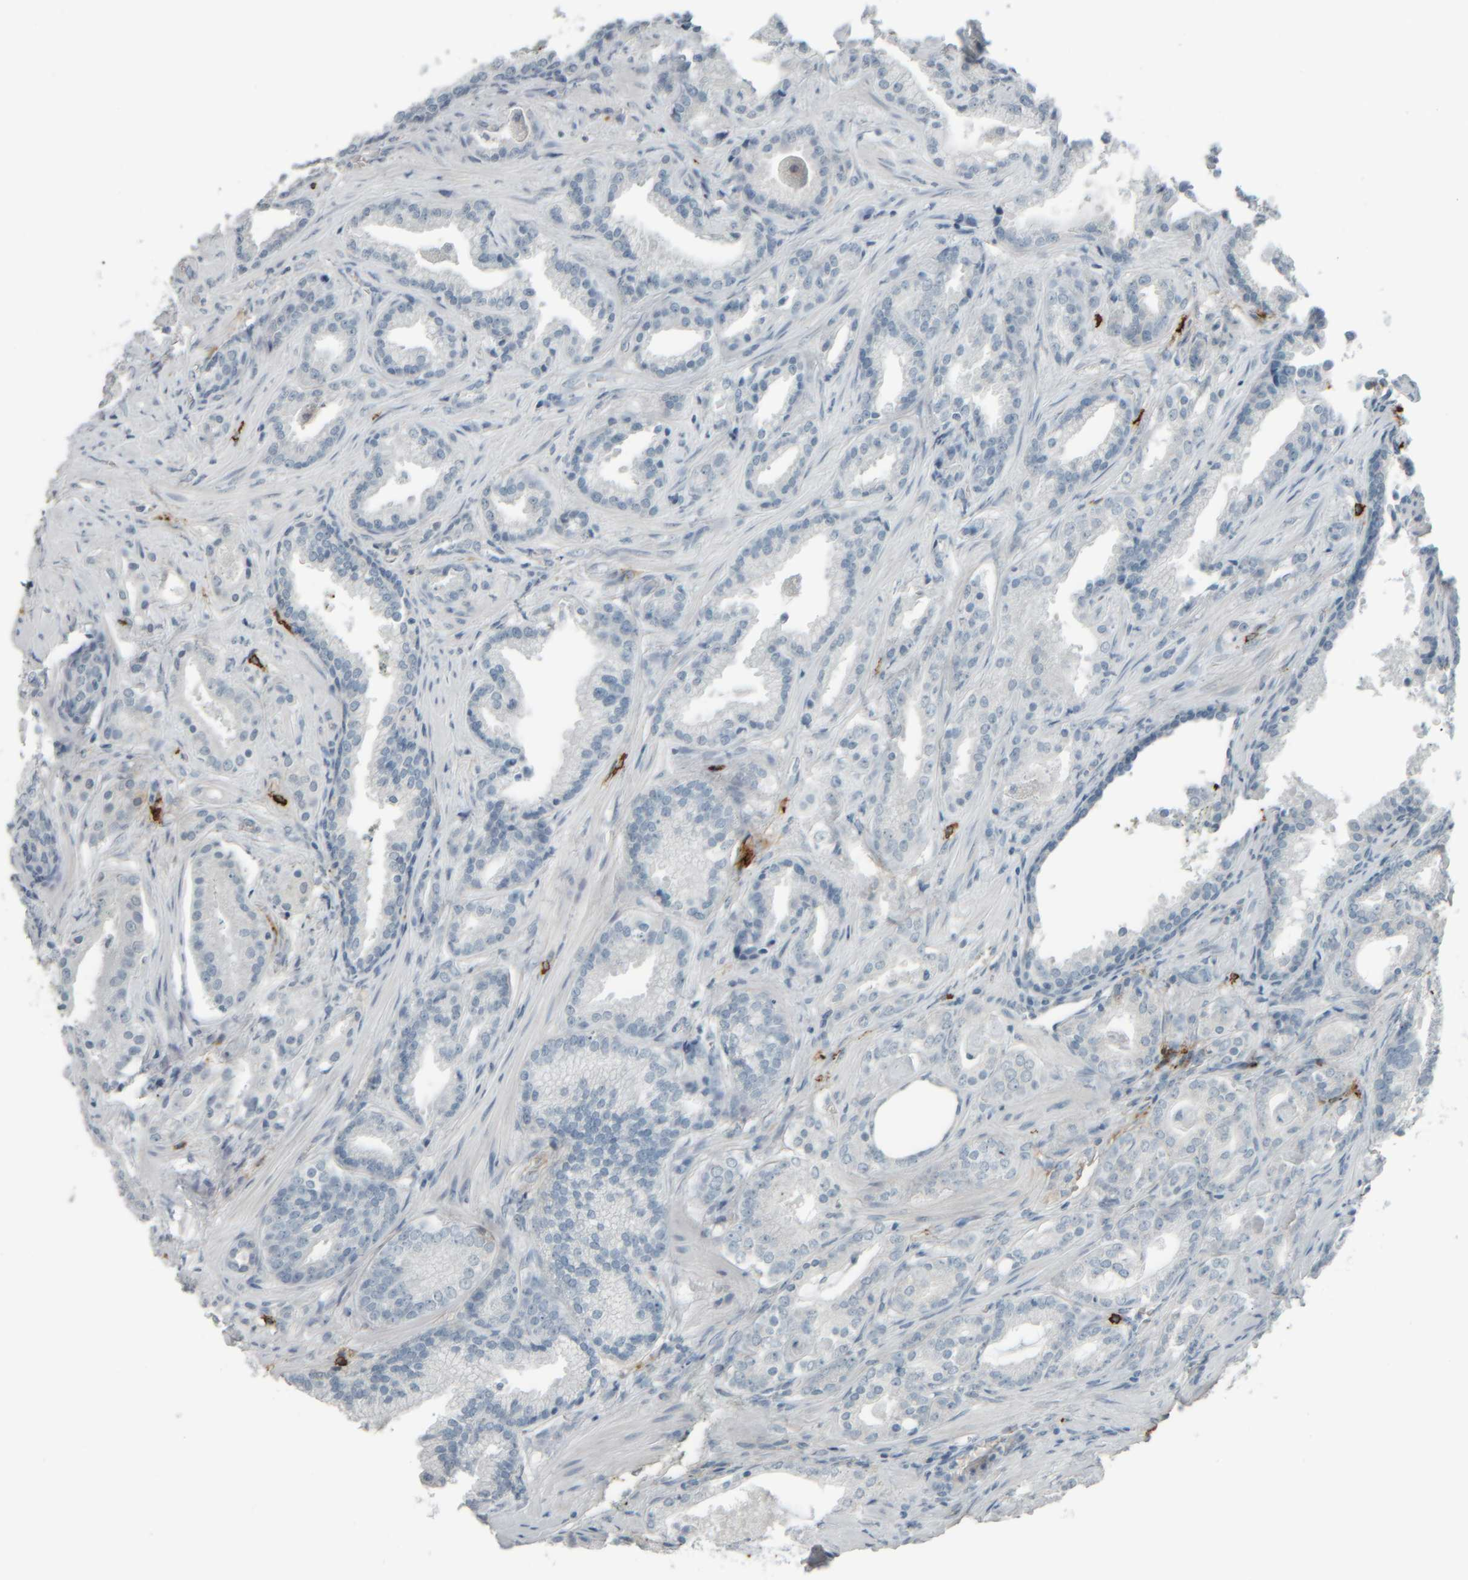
{"staining": {"intensity": "negative", "quantity": "none", "location": "none"}, "tissue": "prostate cancer", "cell_type": "Tumor cells", "image_type": "cancer", "snomed": [{"axis": "morphology", "description": "Adenocarcinoma, Low grade"}, {"axis": "topography", "description": "Prostate"}], "caption": "High magnification brightfield microscopy of prostate low-grade adenocarcinoma stained with DAB (3,3'-diaminobenzidine) (brown) and counterstained with hematoxylin (blue): tumor cells show no significant expression.", "gene": "TPSAB1", "patient": {"sex": "male", "age": 59}}